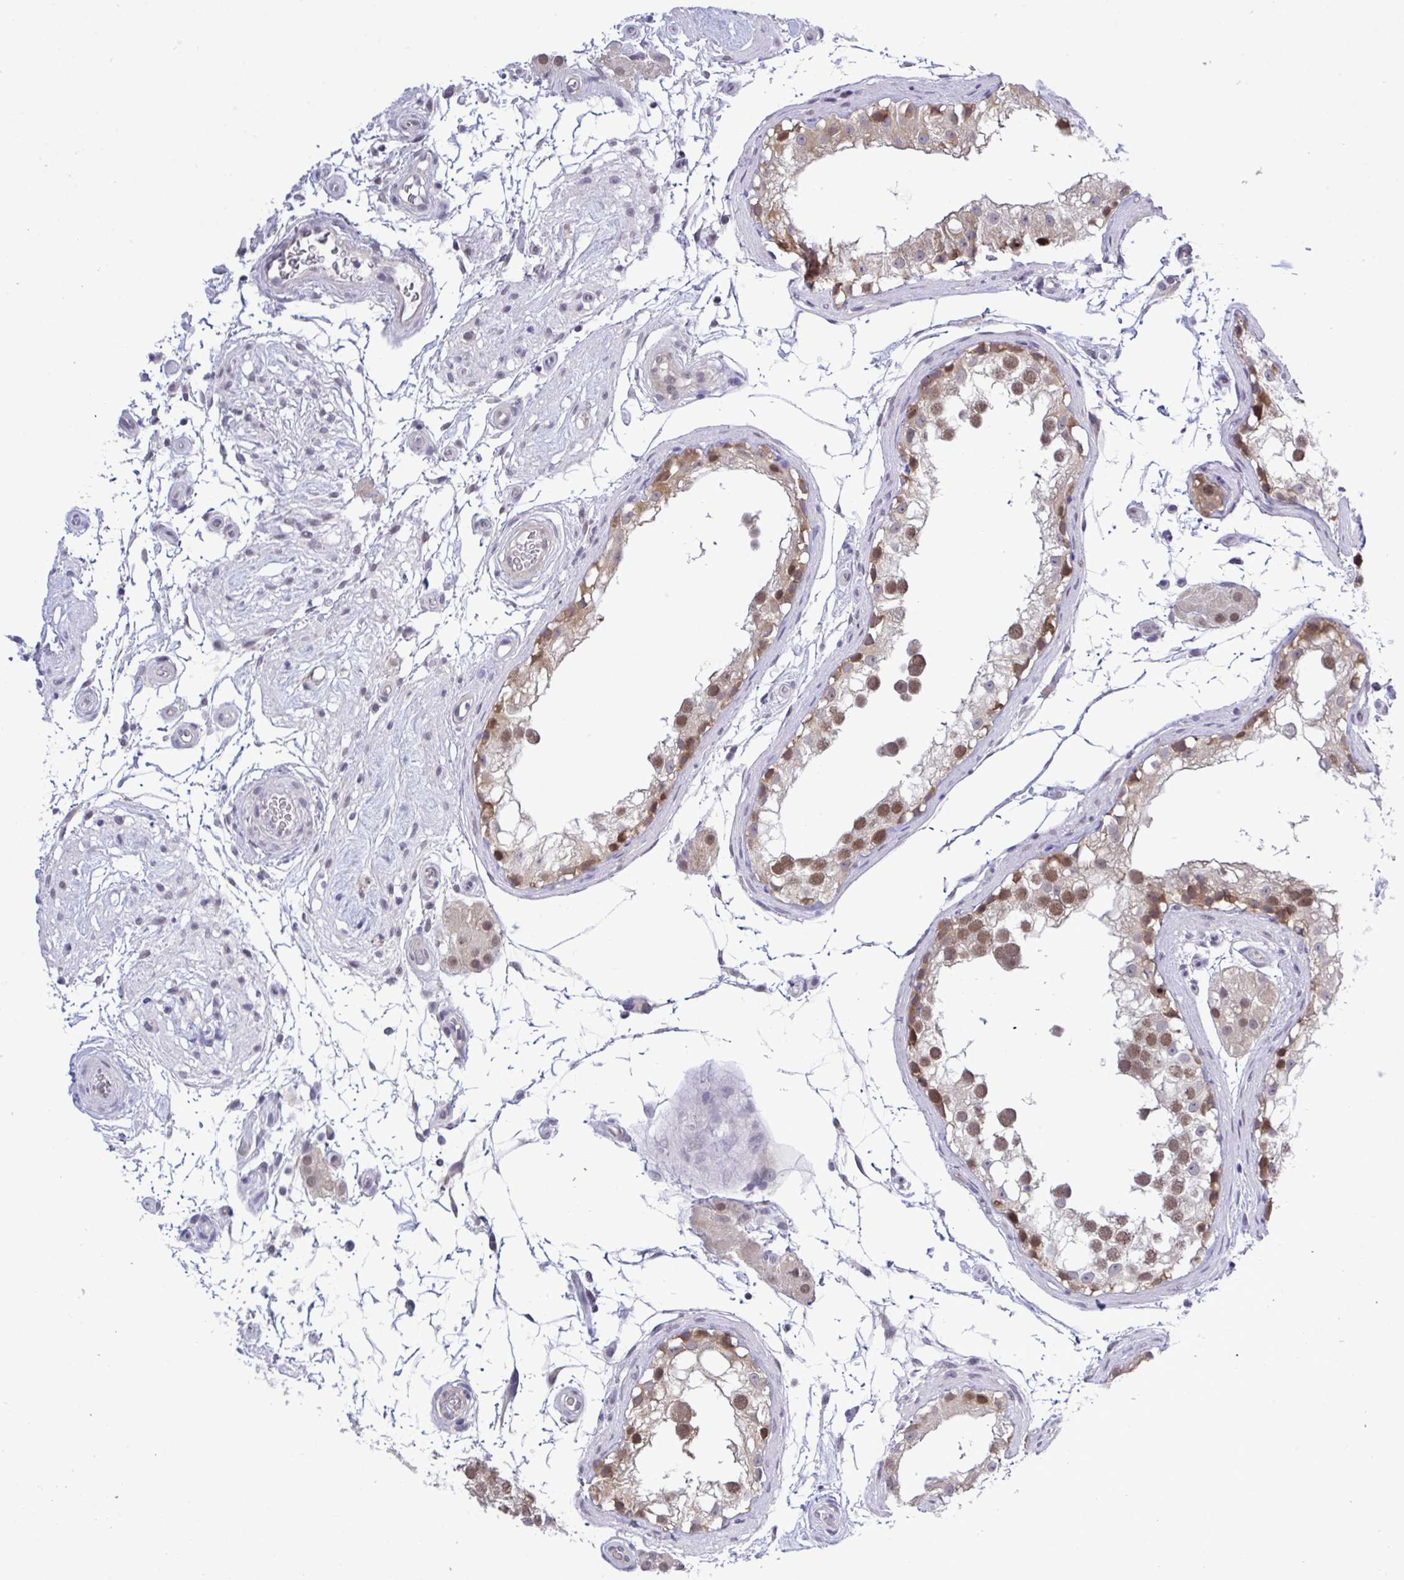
{"staining": {"intensity": "moderate", "quantity": ">75%", "location": "nuclear"}, "tissue": "testis", "cell_type": "Cells in seminiferous ducts", "image_type": "normal", "snomed": [{"axis": "morphology", "description": "Normal tissue, NOS"}, {"axis": "morphology", "description": "Seminoma, NOS"}, {"axis": "topography", "description": "Testis"}], "caption": "Protein expression analysis of benign testis exhibits moderate nuclear expression in about >75% of cells in seminiferous ducts. (IHC, brightfield microscopy, high magnification).", "gene": "ZNF444", "patient": {"sex": "male", "age": 65}}